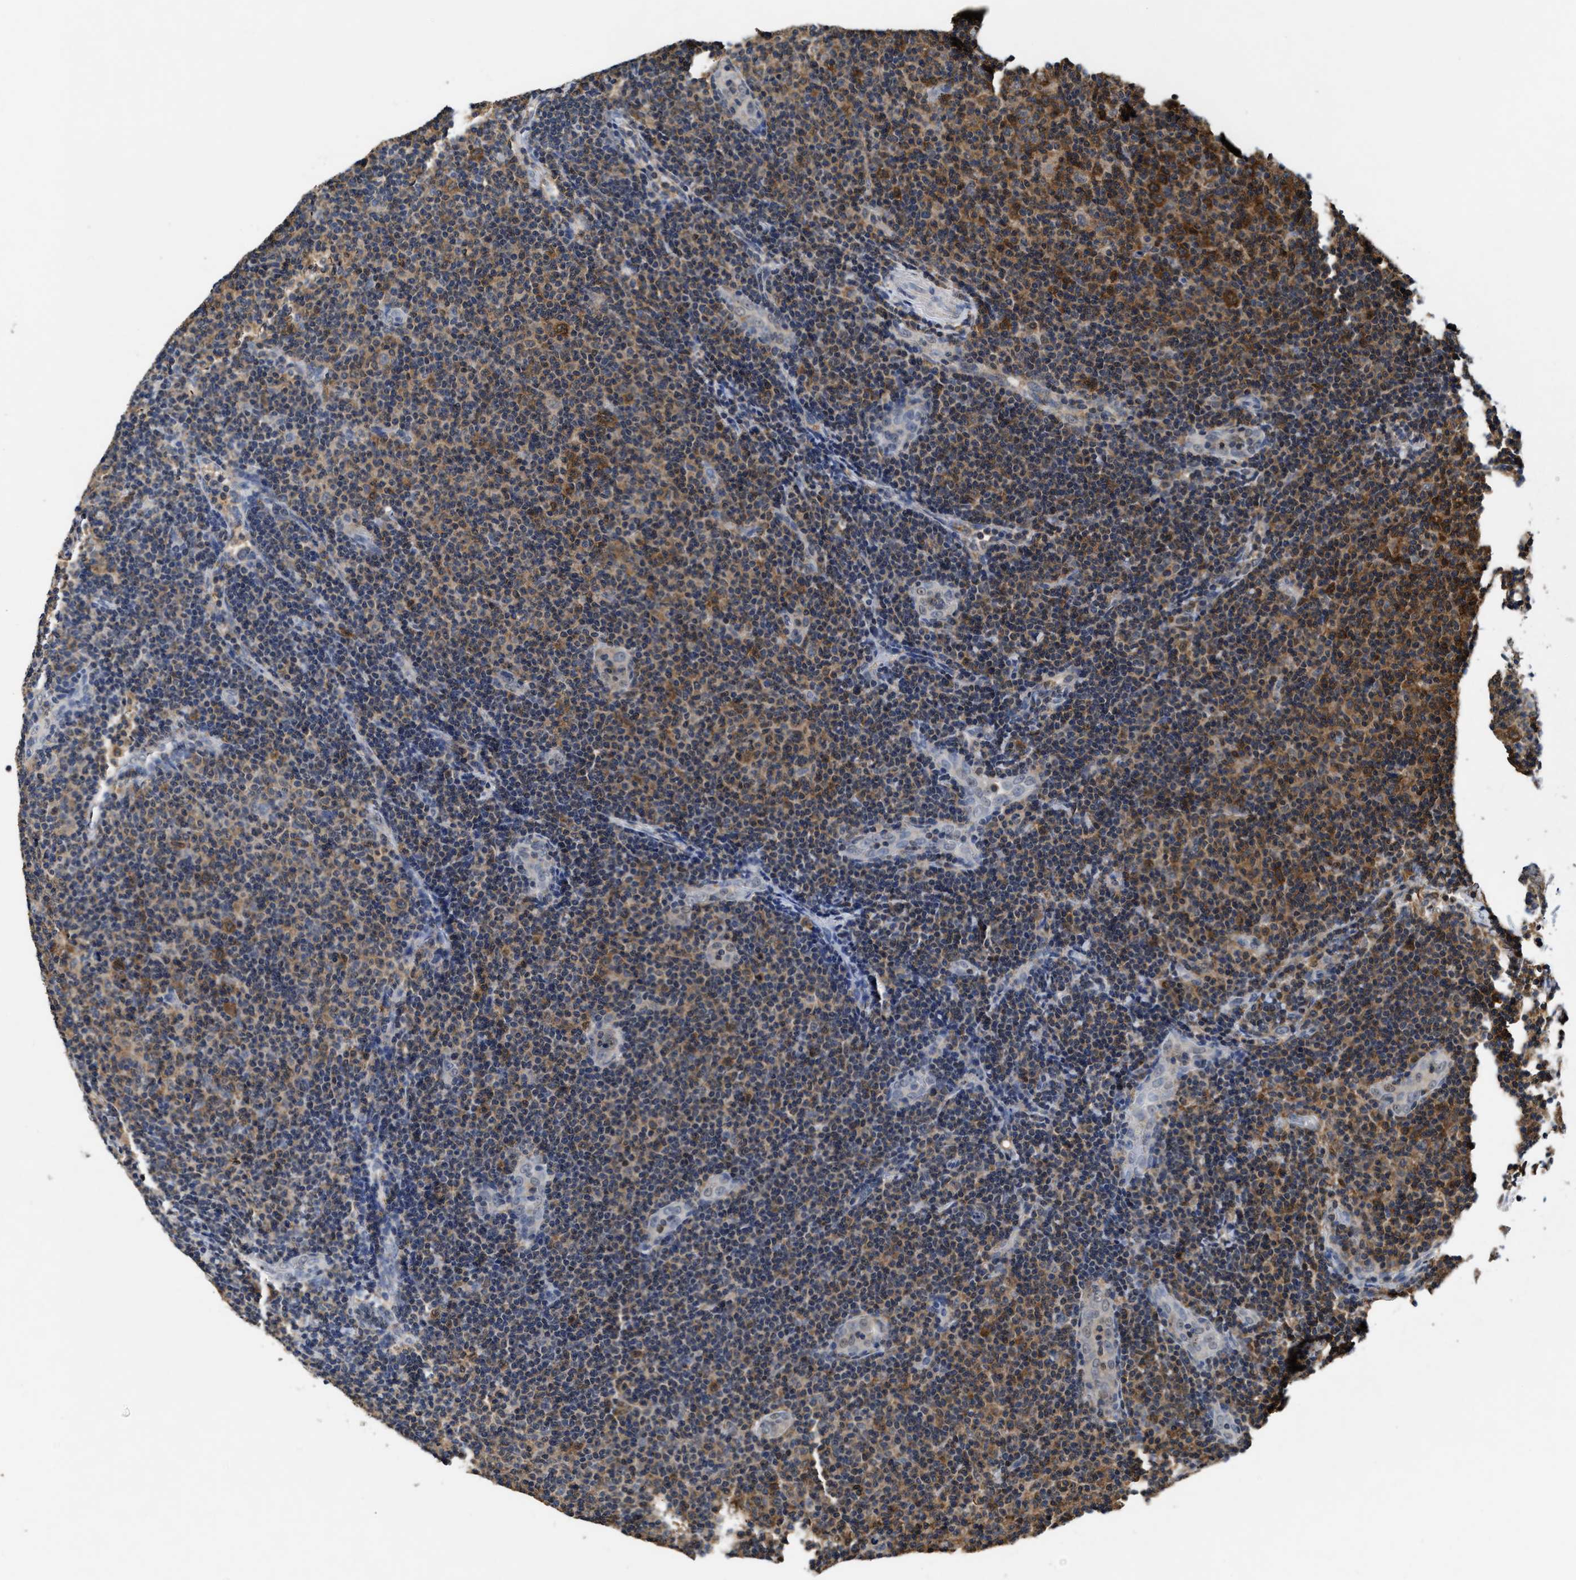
{"staining": {"intensity": "moderate", "quantity": ">75%", "location": "cytoplasmic/membranous"}, "tissue": "lymphoma", "cell_type": "Tumor cells", "image_type": "cancer", "snomed": [{"axis": "morphology", "description": "Malignant lymphoma, non-Hodgkin's type, Low grade"}, {"axis": "topography", "description": "Lymph node"}], "caption": "Approximately >75% of tumor cells in low-grade malignant lymphoma, non-Hodgkin's type demonstrate moderate cytoplasmic/membranous protein staining as visualized by brown immunohistochemical staining.", "gene": "ACAT2", "patient": {"sex": "male", "age": 83}}